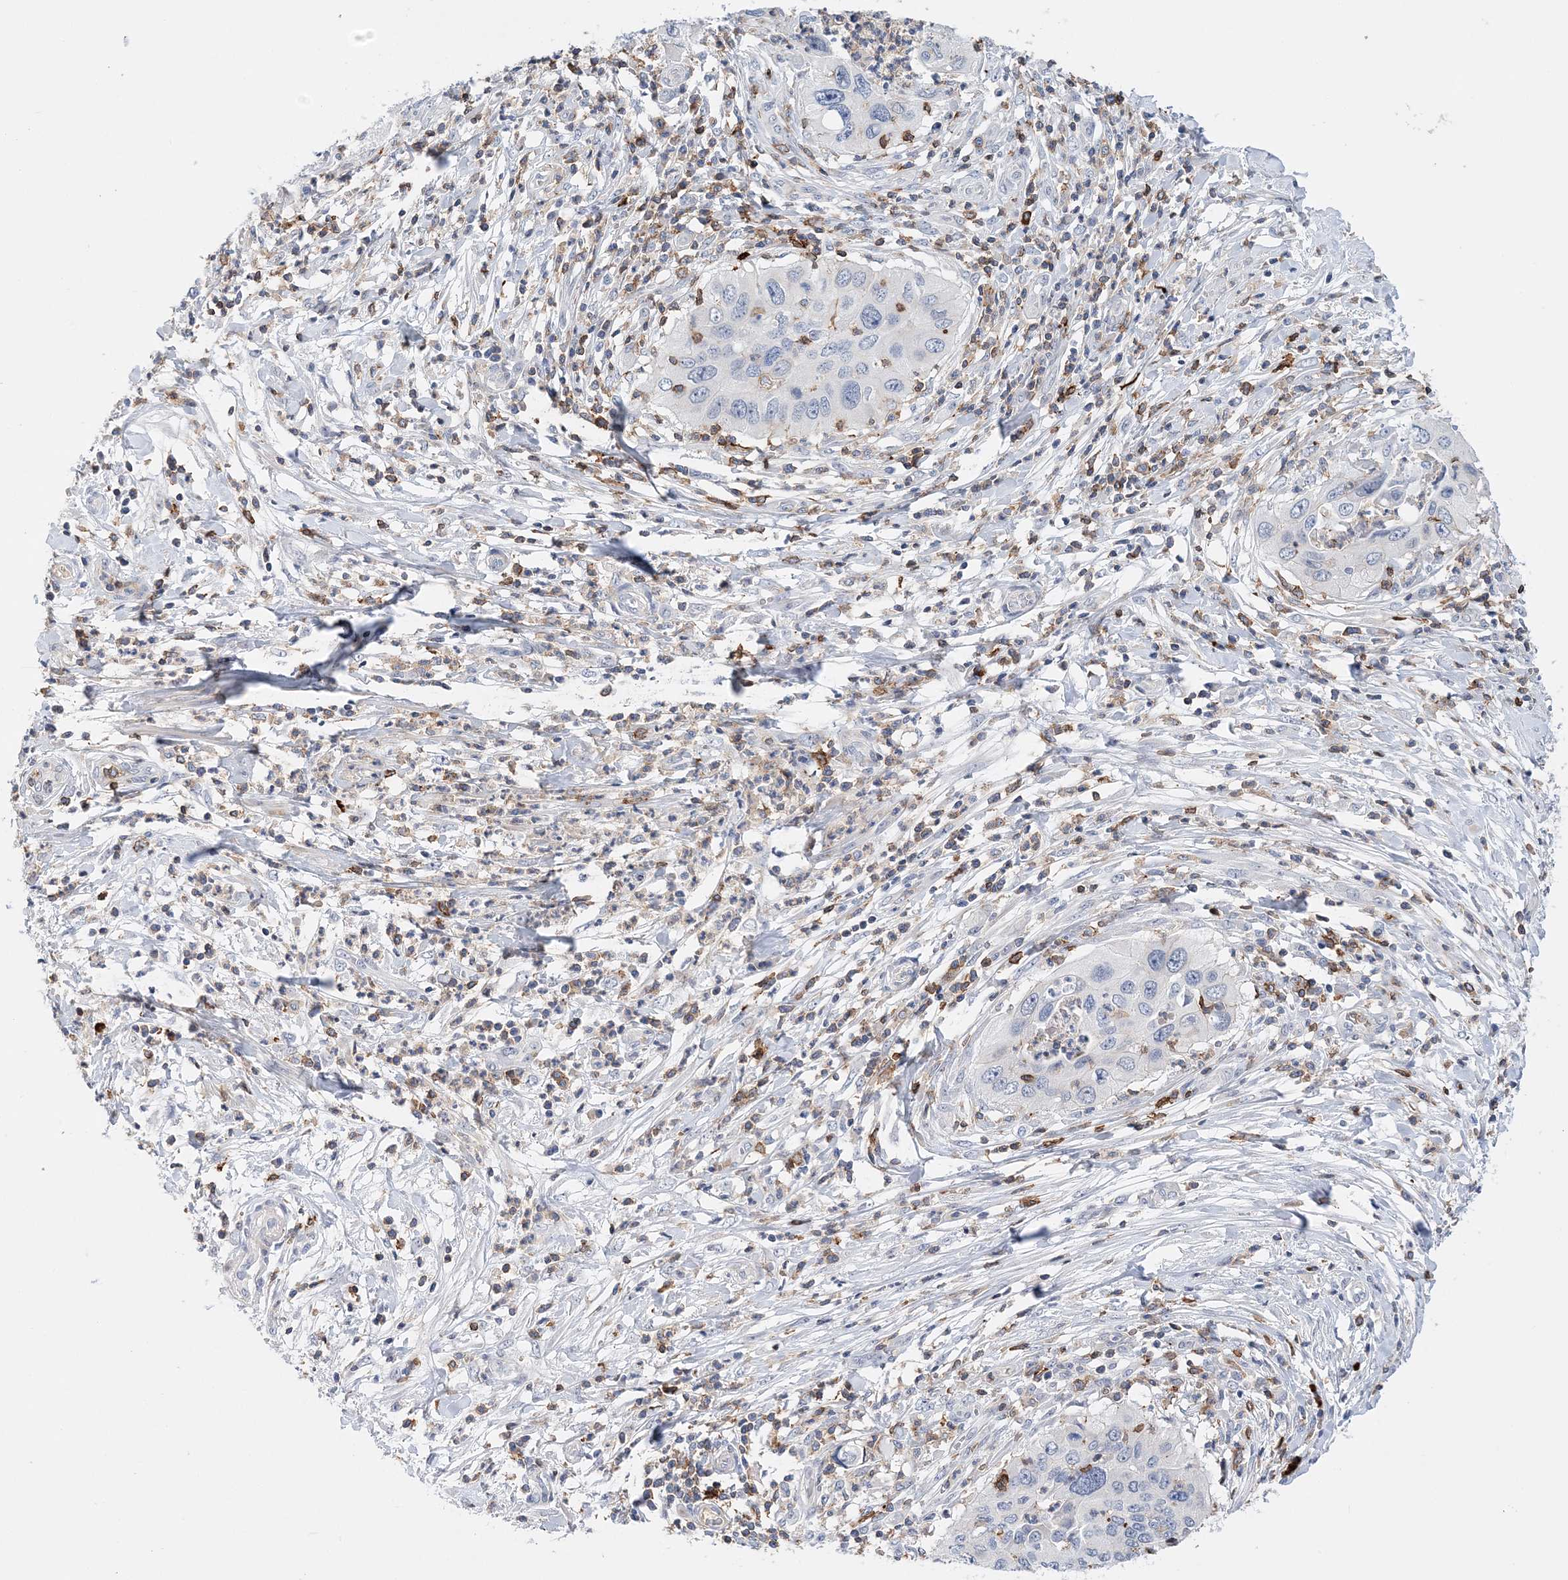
{"staining": {"intensity": "negative", "quantity": "none", "location": "none"}, "tissue": "cervical cancer", "cell_type": "Tumor cells", "image_type": "cancer", "snomed": [{"axis": "morphology", "description": "Squamous cell carcinoma, NOS"}, {"axis": "topography", "description": "Cervix"}], "caption": "A histopathology image of human cervical cancer is negative for staining in tumor cells.", "gene": "PRMT9", "patient": {"sex": "female", "age": 38}}